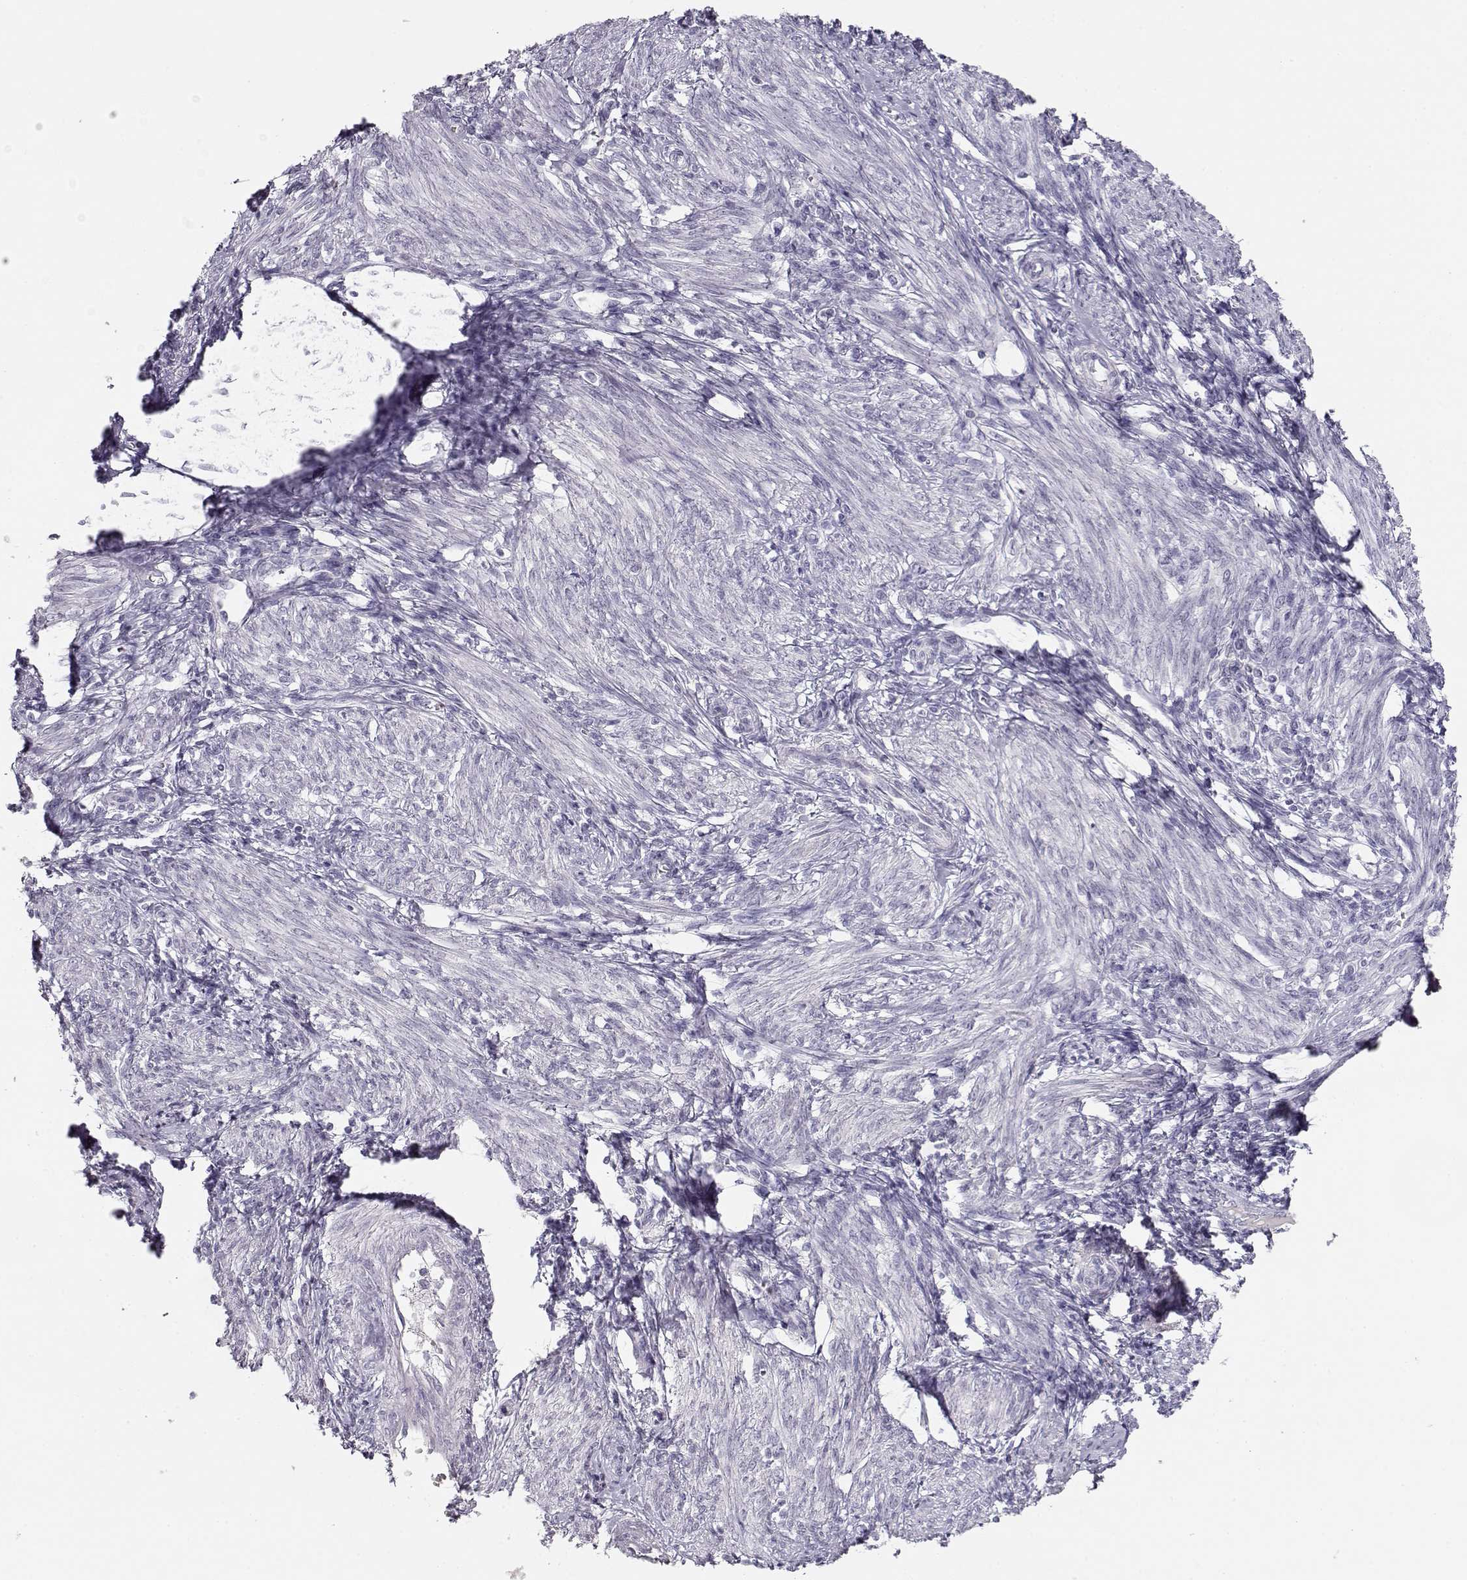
{"staining": {"intensity": "negative", "quantity": "none", "location": "none"}, "tissue": "endometrium", "cell_type": "Cells in endometrial stroma", "image_type": "normal", "snomed": [{"axis": "morphology", "description": "Normal tissue, NOS"}, {"axis": "topography", "description": "Endometrium"}], "caption": "Benign endometrium was stained to show a protein in brown. There is no significant positivity in cells in endometrial stroma. (Brightfield microscopy of DAB immunohistochemistry at high magnification).", "gene": "IMPG1", "patient": {"sex": "female", "age": 42}}